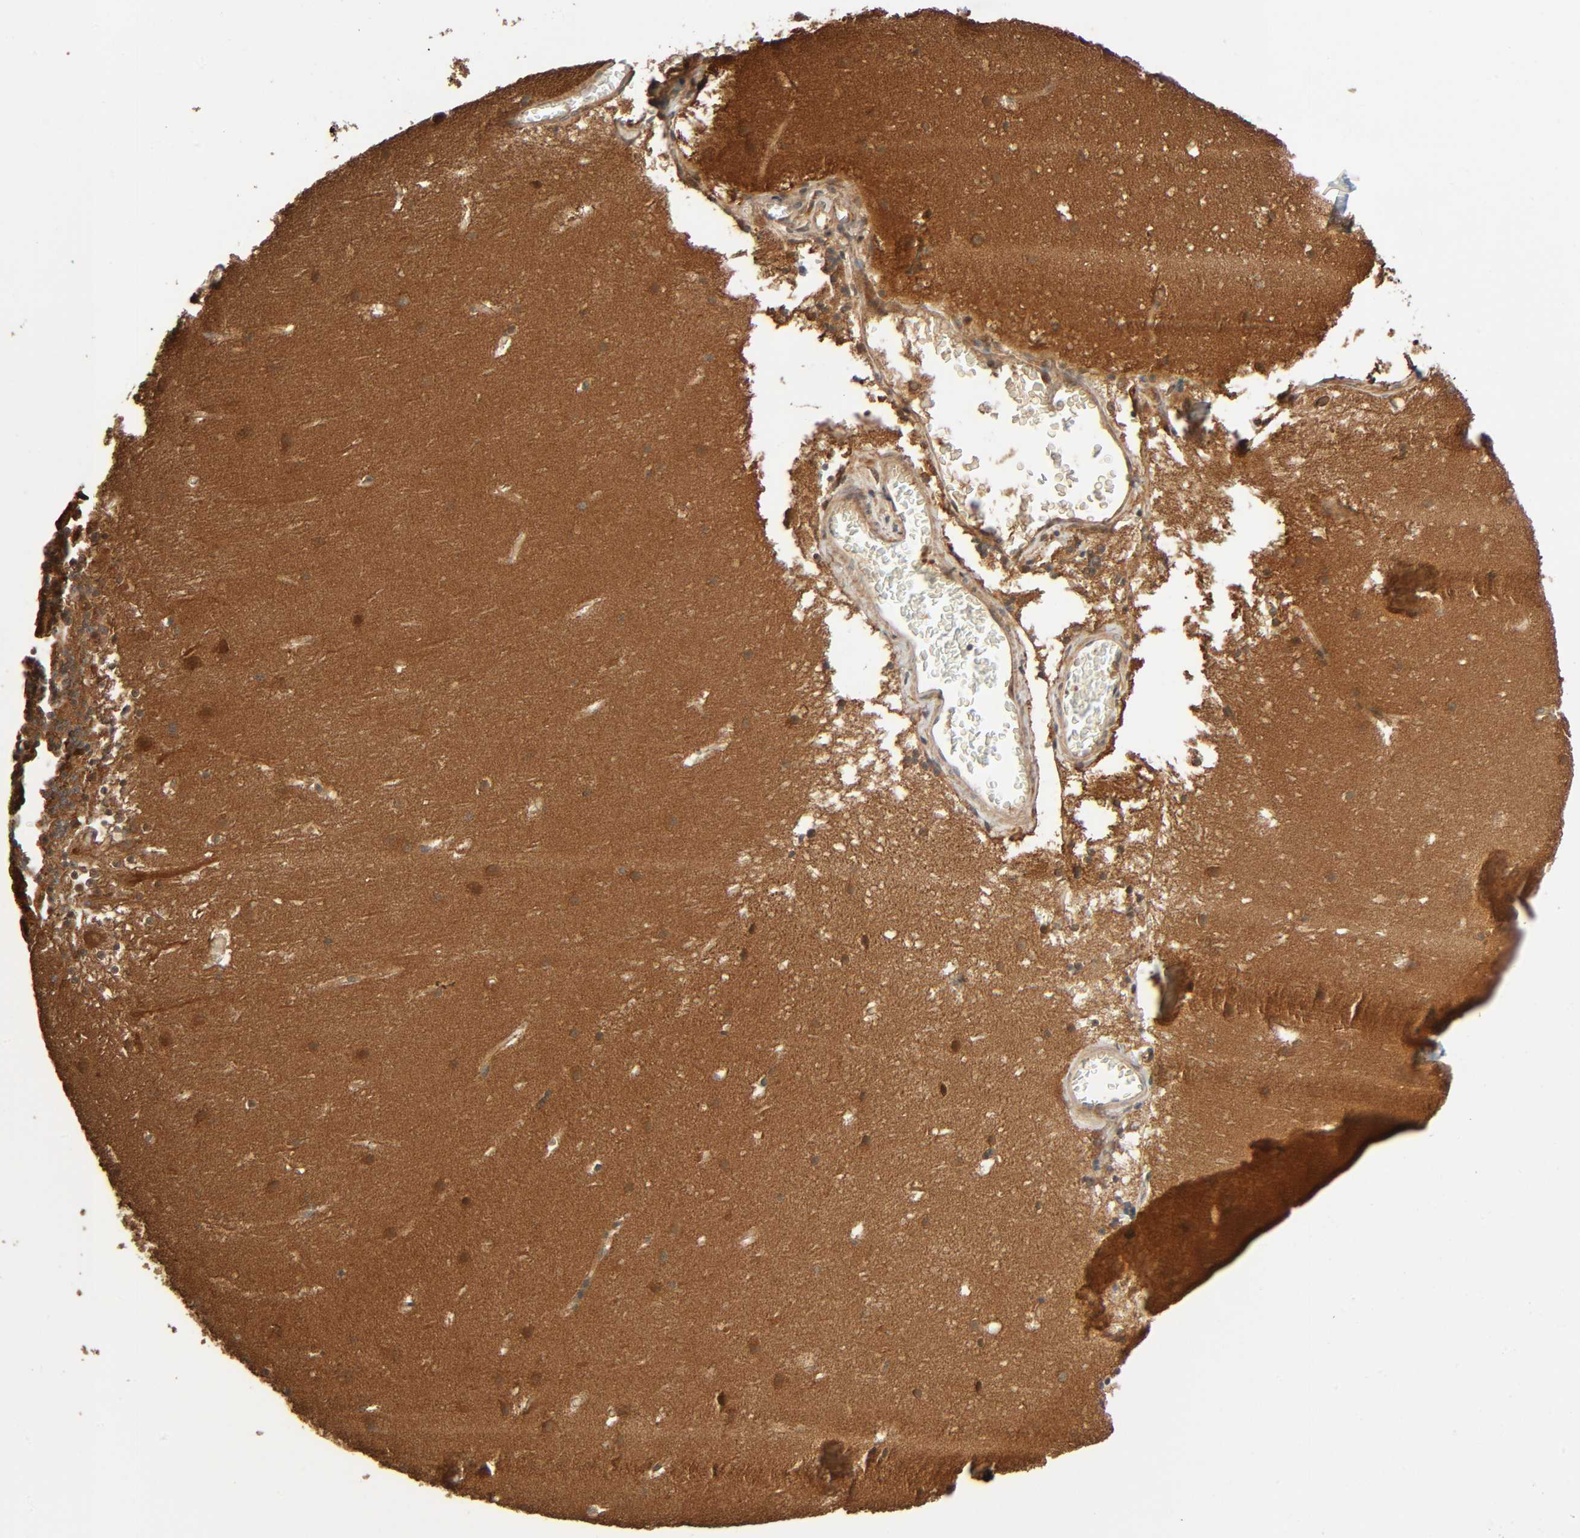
{"staining": {"intensity": "moderate", "quantity": ">75%", "location": "cytoplasmic/membranous"}, "tissue": "cerebellum", "cell_type": "Cells in granular layer", "image_type": "normal", "snomed": [{"axis": "morphology", "description": "Normal tissue, NOS"}, {"axis": "topography", "description": "Cerebellum"}], "caption": "Cells in granular layer exhibit moderate cytoplasmic/membranous positivity in about >75% of cells in benign cerebellum. The protein is shown in brown color, while the nuclei are stained blue.", "gene": "PPP2R1B", "patient": {"sex": "male", "age": 45}}